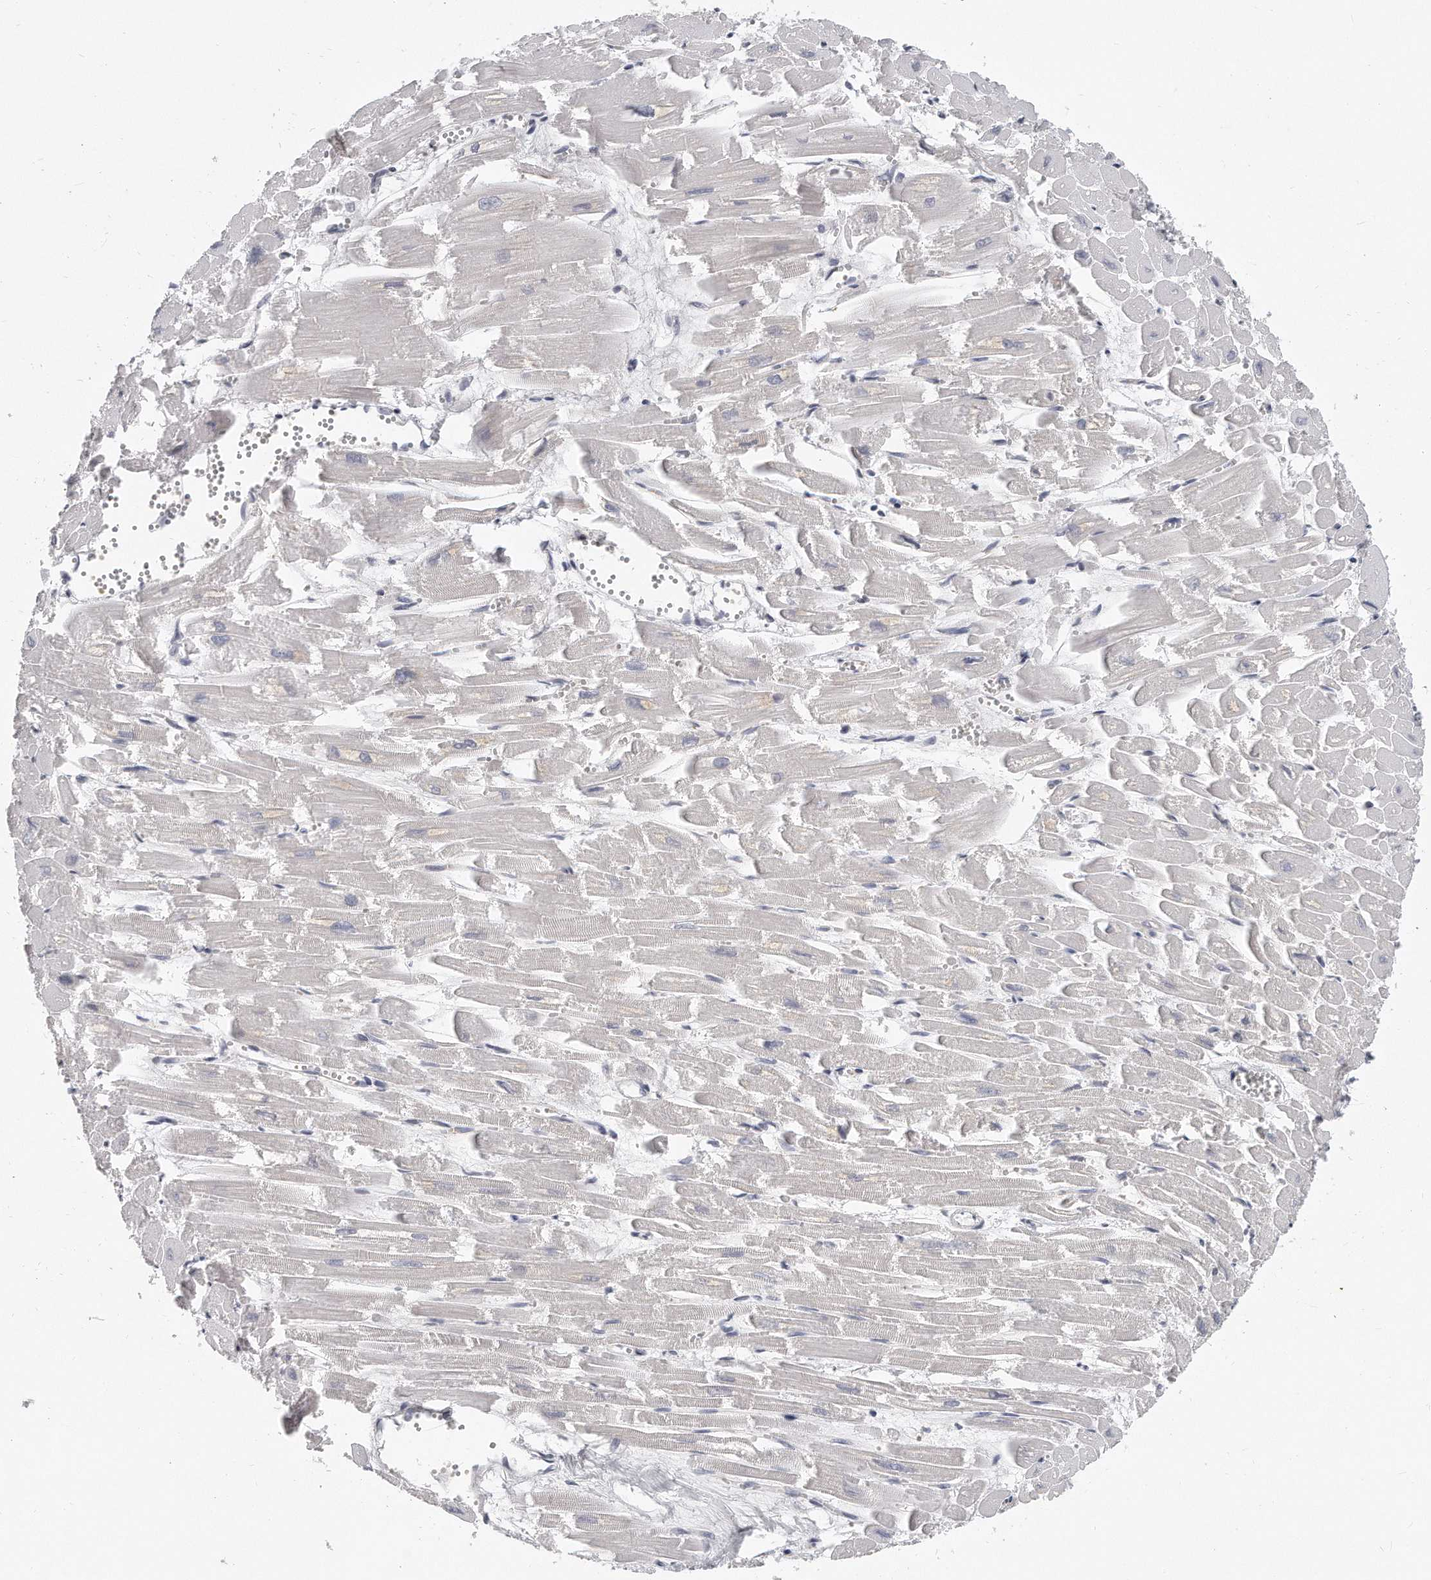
{"staining": {"intensity": "negative", "quantity": "none", "location": "none"}, "tissue": "heart muscle", "cell_type": "Cardiomyocytes", "image_type": "normal", "snomed": [{"axis": "morphology", "description": "Normal tissue, NOS"}, {"axis": "topography", "description": "Heart"}], "caption": "High magnification brightfield microscopy of benign heart muscle stained with DAB (3,3'-diaminobenzidine) (brown) and counterstained with hematoxylin (blue): cardiomyocytes show no significant expression.", "gene": "PLEKHA6", "patient": {"sex": "male", "age": 54}}